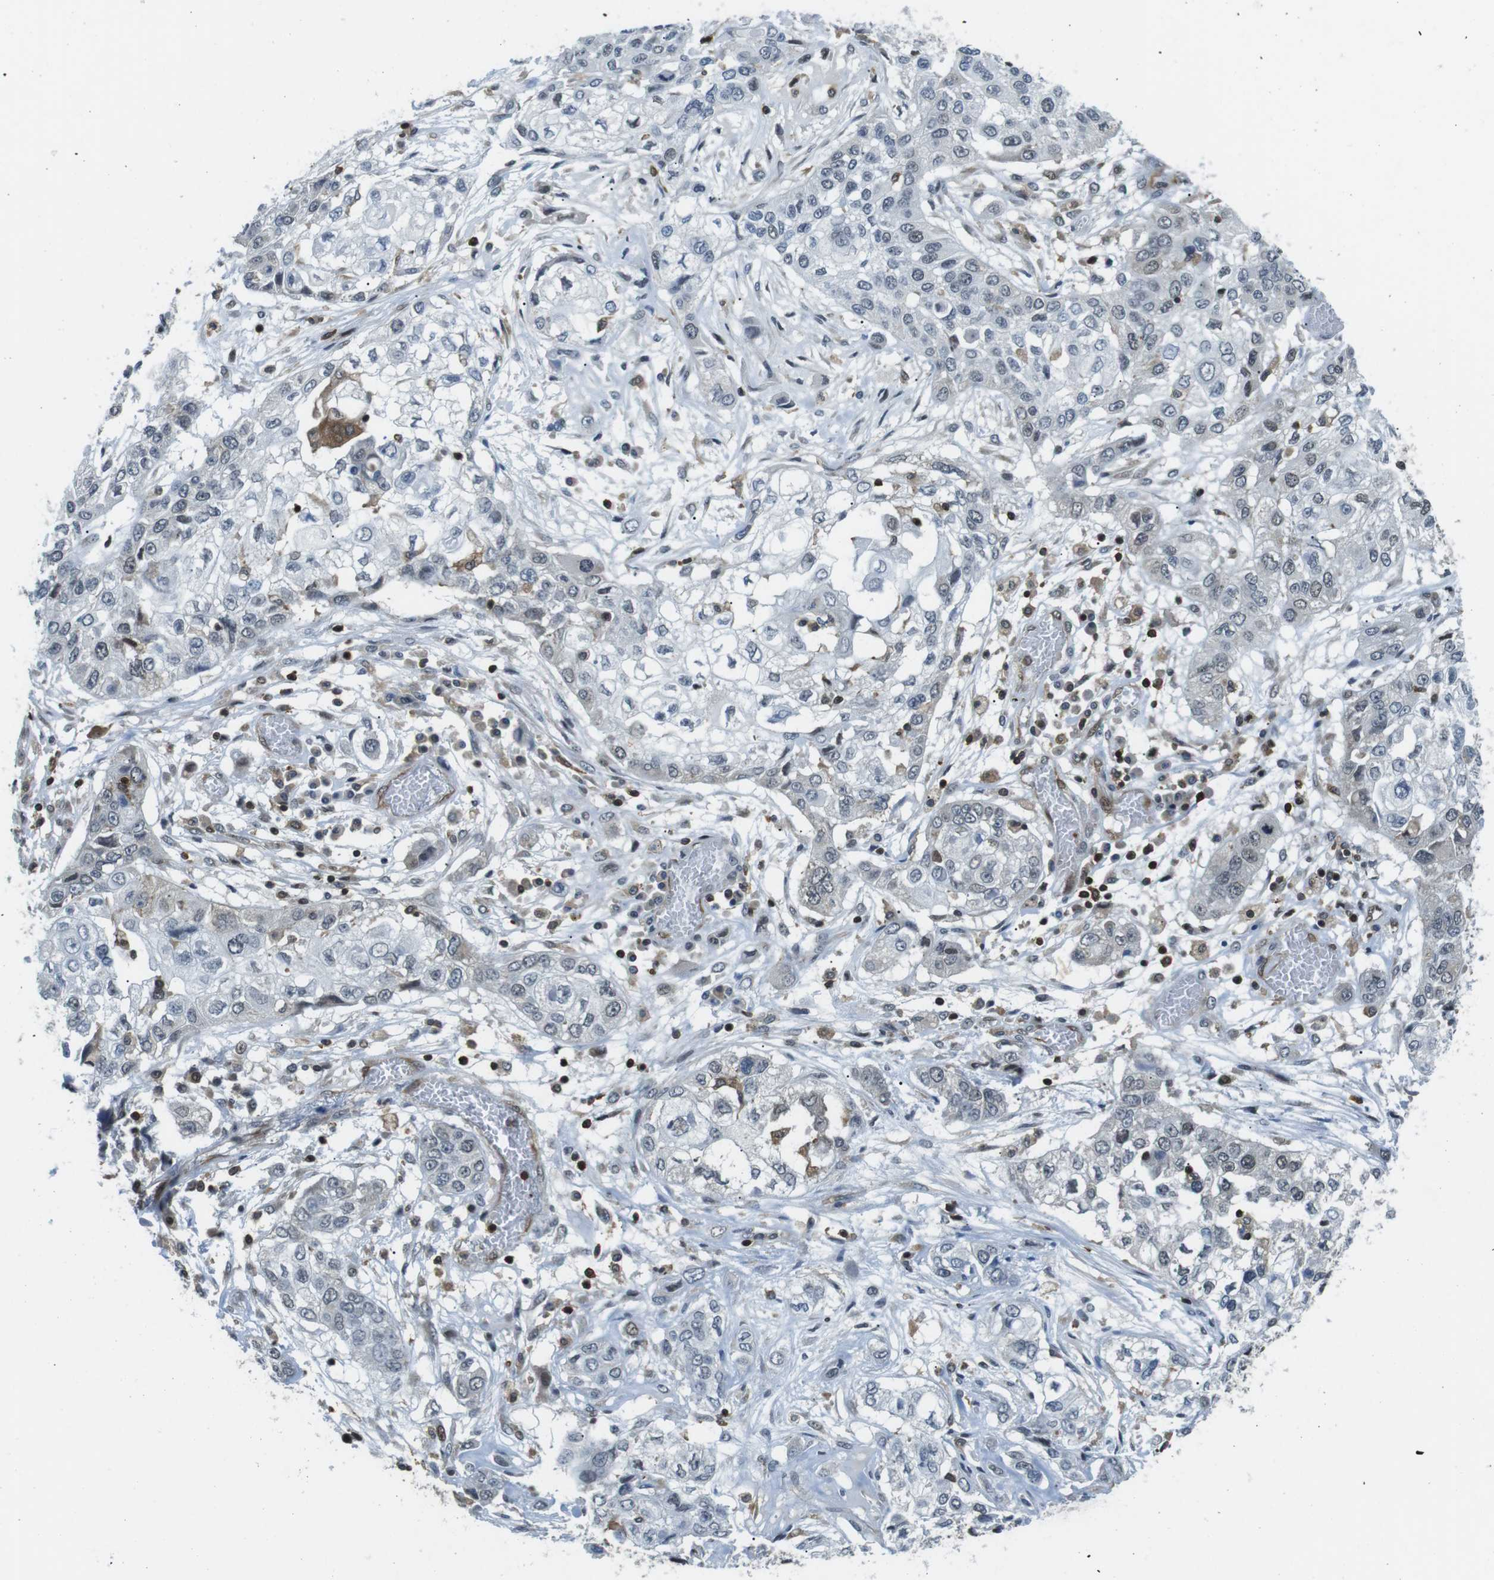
{"staining": {"intensity": "negative", "quantity": "none", "location": "none"}, "tissue": "lung cancer", "cell_type": "Tumor cells", "image_type": "cancer", "snomed": [{"axis": "morphology", "description": "Squamous cell carcinoma, NOS"}, {"axis": "topography", "description": "Lung"}], "caption": "The photomicrograph reveals no significant staining in tumor cells of lung cancer. (Stains: DAB immunohistochemistry with hematoxylin counter stain, Microscopy: brightfield microscopy at high magnification).", "gene": "STK10", "patient": {"sex": "male", "age": 71}}